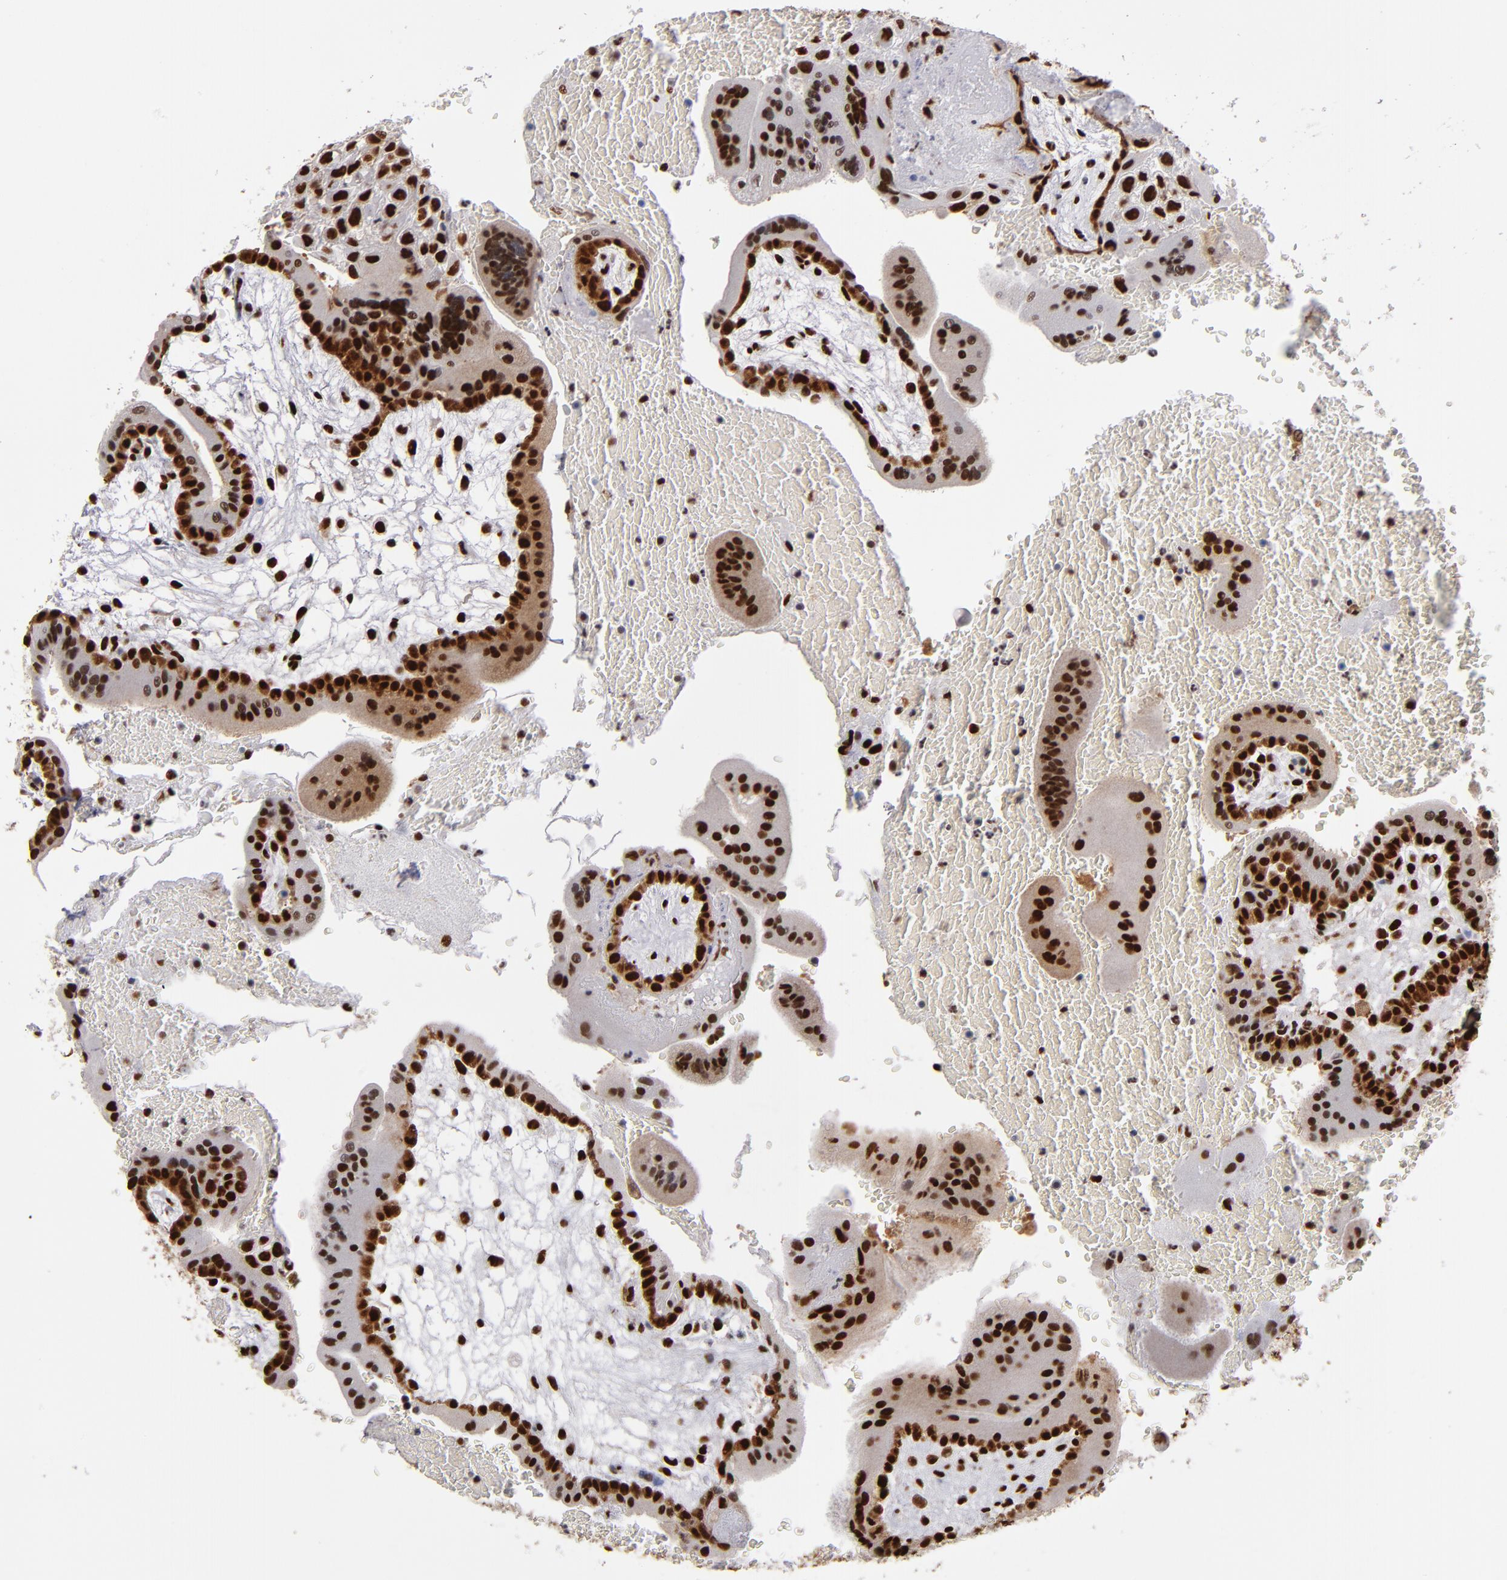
{"staining": {"intensity": "strong", "quantity": ">75%", "location": "nuclear"}, "tissue": "placenta", "cell_type": "Decidual cells", "image_type": "normal", "snomed": [{"axis": "morphology", "description": "Normal tissue, NOS"}, {"axis": "topography", "description": "Placenta"}], "caption": "Immunohistochemical staining of unremarkable placenta exhibits >75% levels of strong nuclear protein expression in about >75% of decidual cells. (DAB (3,3'-diaminobenzidine) IHC, brown staining for protein, blue staining for nuclei).", "gene": "MRE11", "patient": {"sex": "female", "age": 35}}